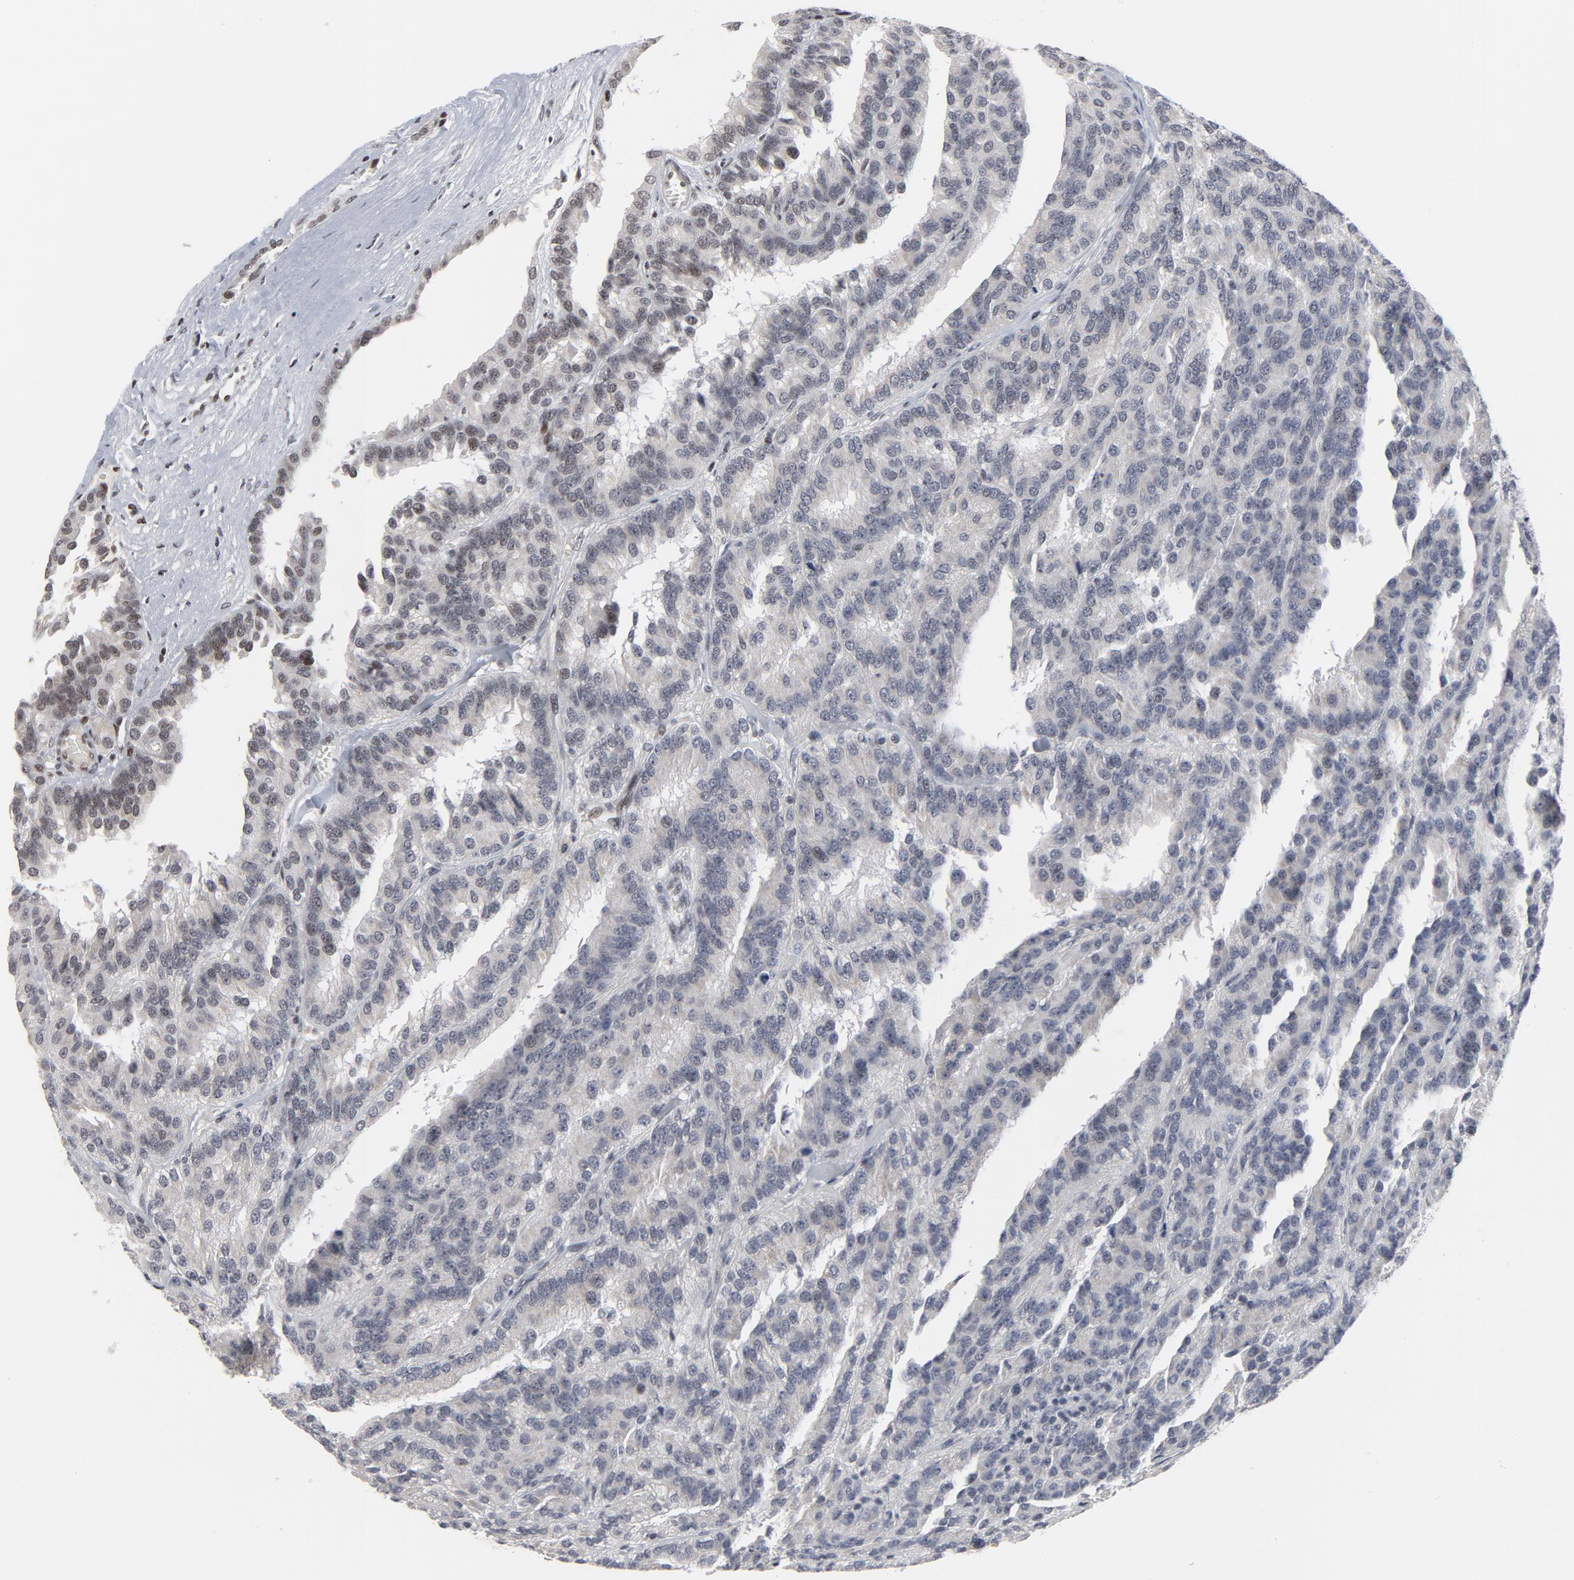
{"staining": {"intensity": "weak", "quantity": "<25%", "location": "cytoplasmic/membranous,nuclear"}, "tissue": "renal cancer", "cell_type": "Tumor cells", "image_type": "cancer", "snomed": [{"axis": "morphology", "description": "Adenocarcinoma, NOS"}, {"axis": "topography", "description": "Kidney"}], "caption": "IHC of renal adenocarcinoma demonstrates no staining in tumor cells.", "gene": "GABPA", "patient": {"sex": "male", "age": 46}}